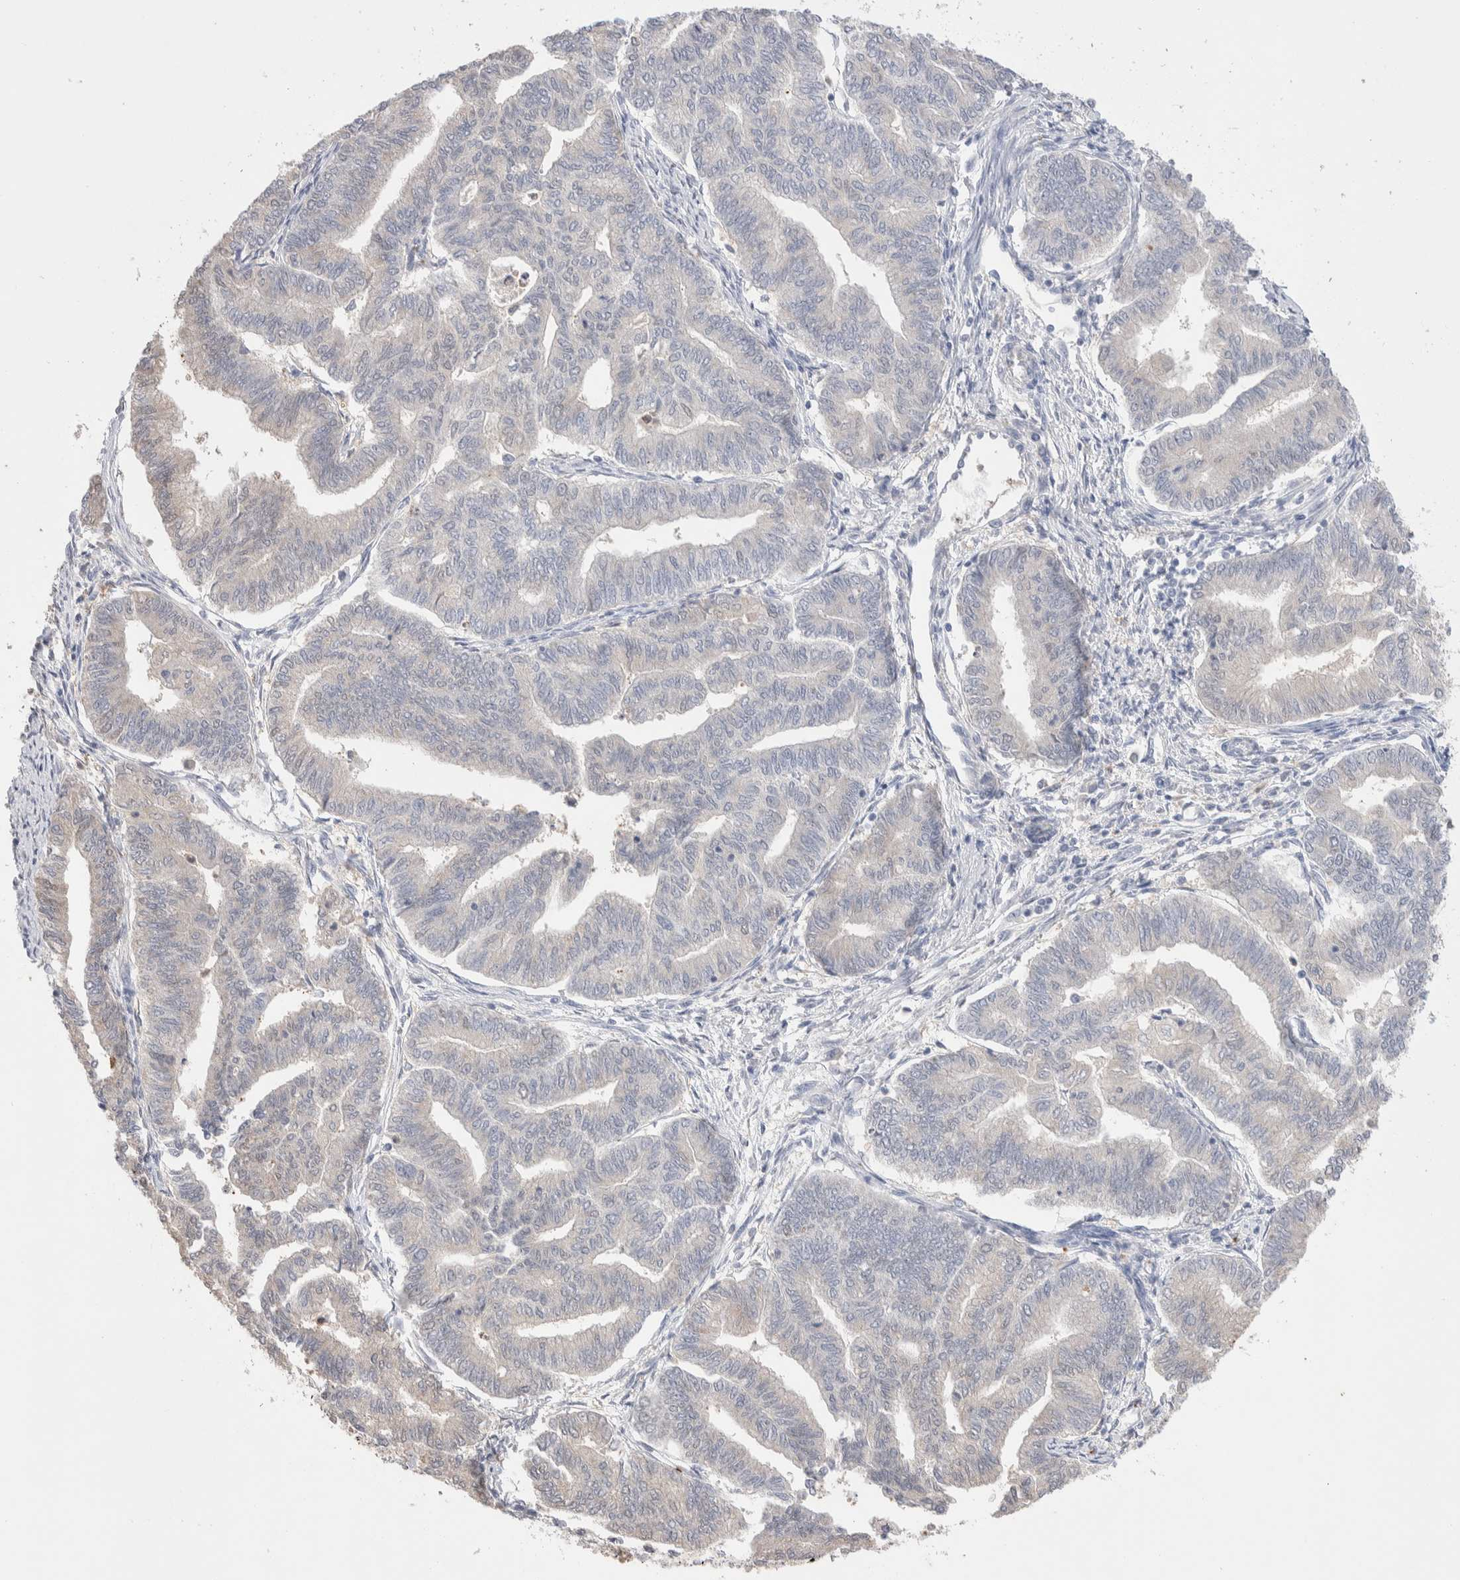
{"staining": {"intensity": "negative", "quantity": "none", "location": "none"}, "tissue": "endometrial cancer", "cell_type": "Tumor cells", "image_type": "cancer", "snomed": [{"axis": "morphology", "description": "Adenocarcinoma, NOS"}, {"axis": "topography", "description": "Endometrium"}], "caption": "The photomicrograph reveals no staining of tumor cells in endometrial cancer (adenocarcinoma).", "gene": "FFAR2", "patient": {"sex": "female", "age": 79}}